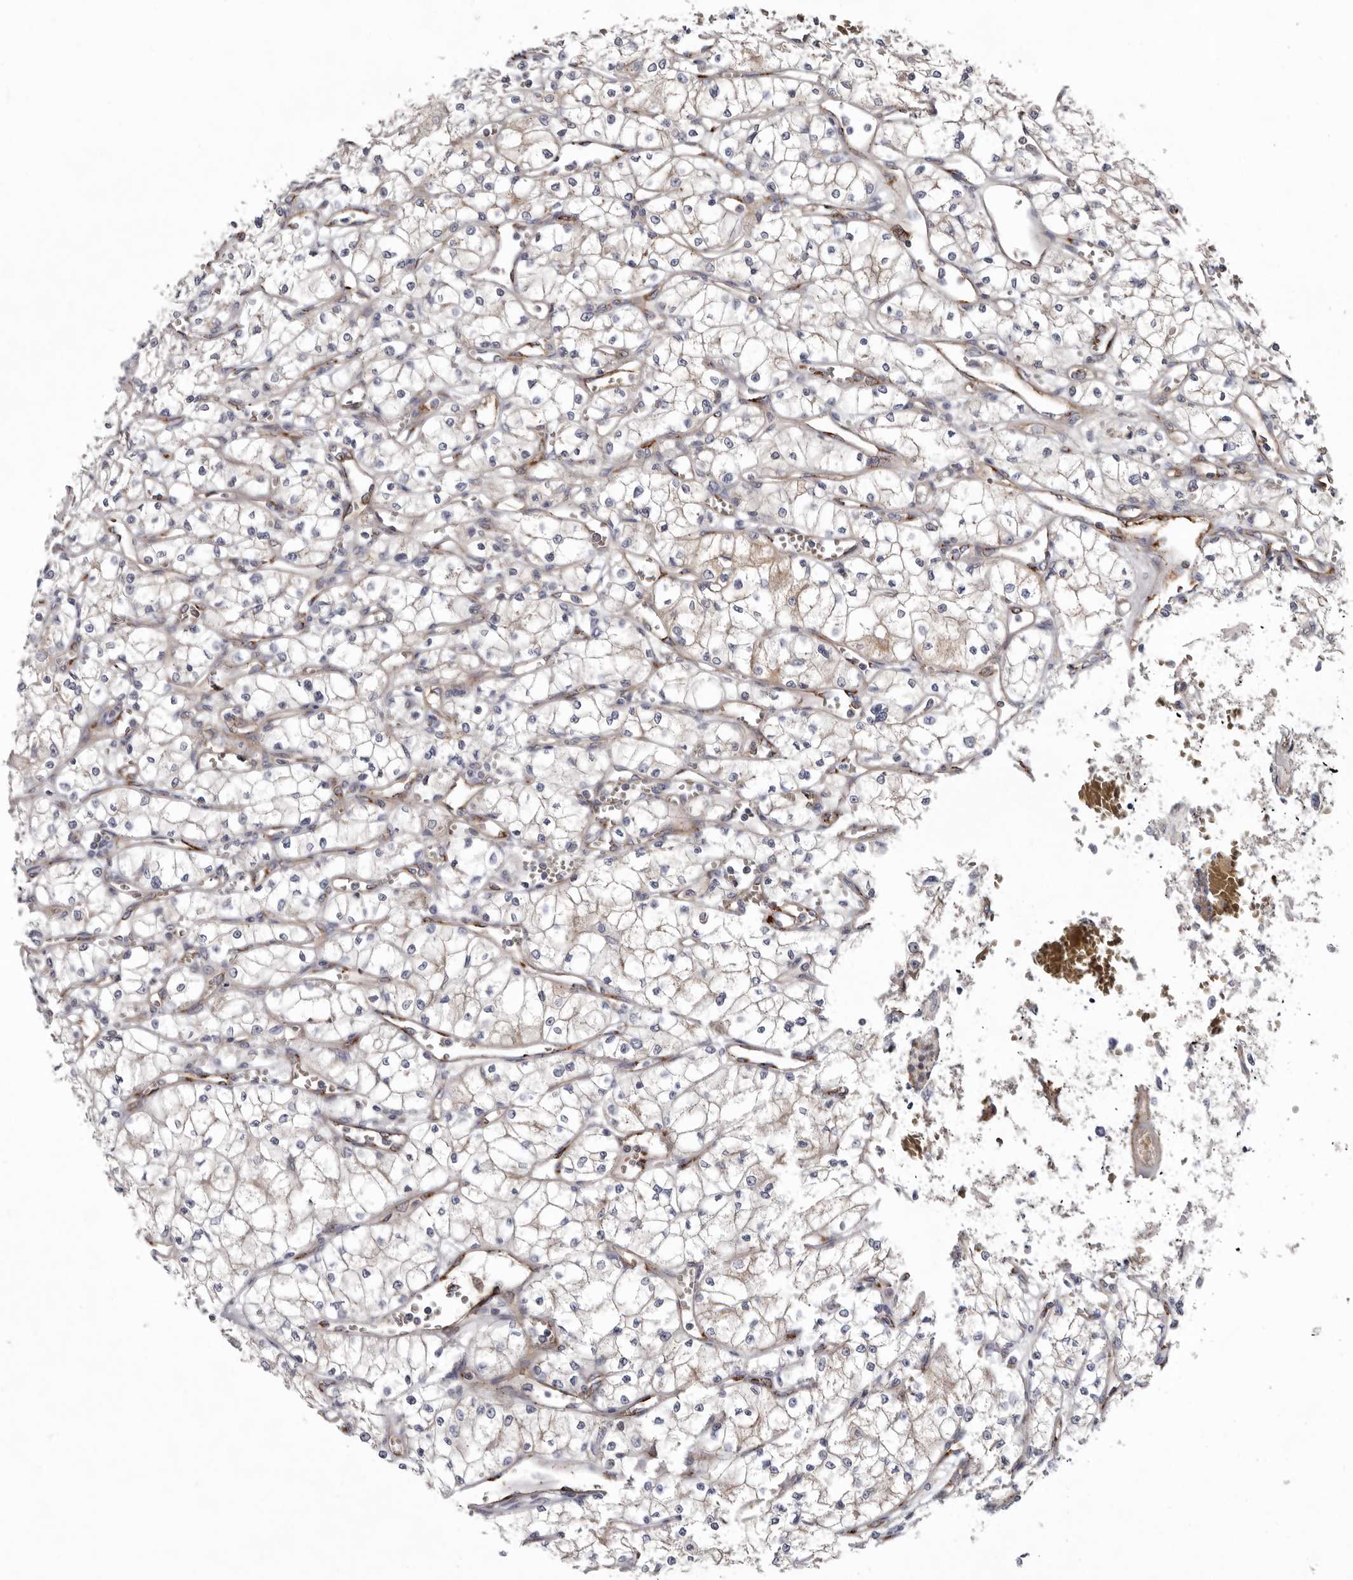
{"staining": {"intensity": "weak", "quantity": "<25%", "location": "cytoplasmic/membranous"}, "tissue": "renal cancer", "cell_type": "Tumor cells", "image_type": "cancer", "snomed": [{"axis": "morphology", "description": "Adenocarcinoma, NOS"}, {"axis": "topography", "description": "Kidney"}], "caption": "Micrograph shows no significant protein positivity in tumor cells of renal cancer. (Stains: DAB IHC with hematoxylin counter stain, Microscopy: brightfield microscopy at high magnification).", "gene": "LUZP1", "patient": {"sex": "male", "age": 59}}